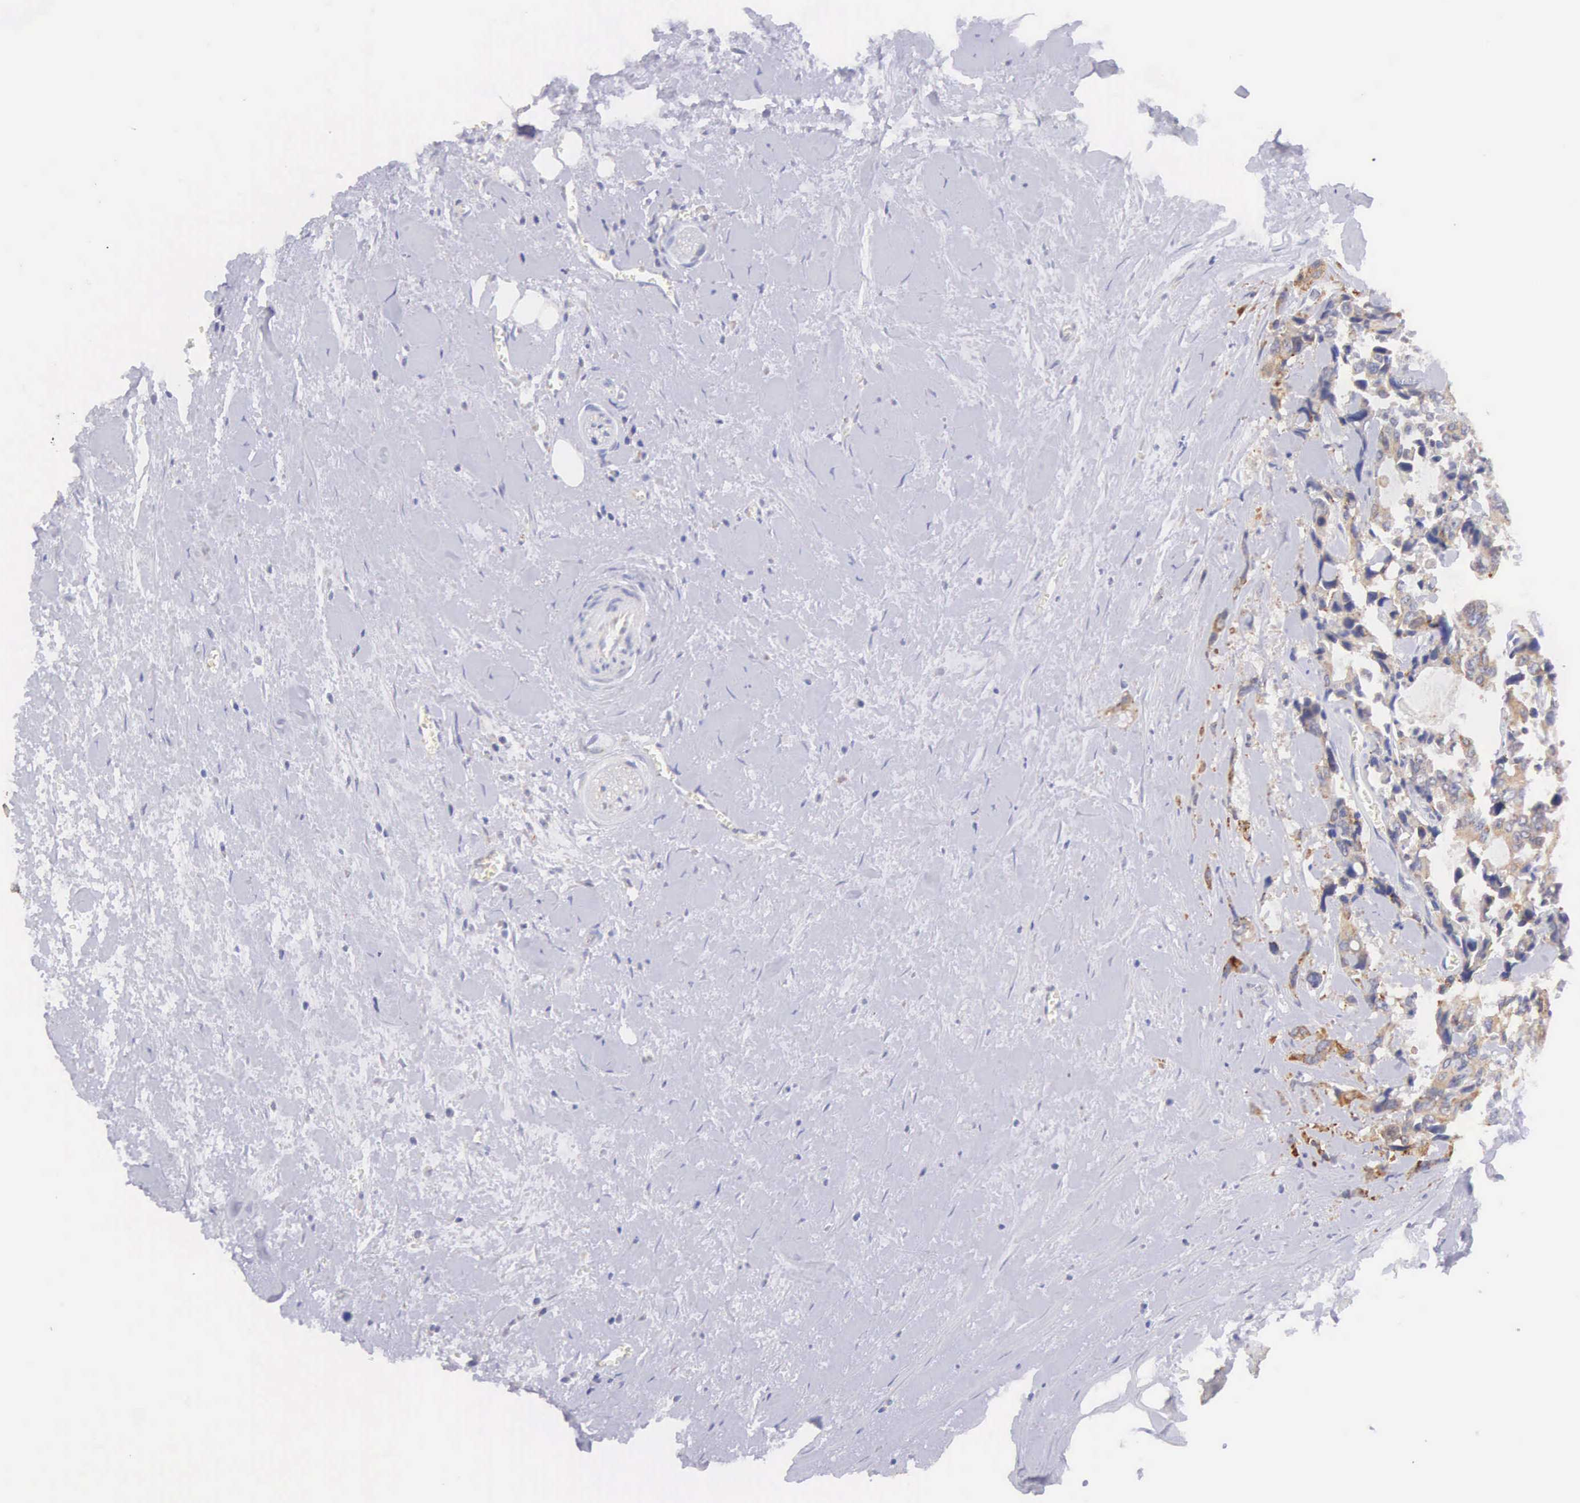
{"staining": {"intensity": "weak", "quantity": ">75%", "location": "cytoplasmic/membranous"}, "tissue": "colorectal cancer", "cell_type": "Tumor cells", "image_type": "cancer", "snomed": [{"axis": "morphology", "description": "Adenocarcinoma, NOS"}, {"axis": "topography", "description": "Rectum"}], "caption": "Immunohistochemical staining of adenocarcinoma (colorectal) displays weak cytoplasmic/membranous protein positivity in approximately >75% of tumor cells. The protein of interest is stained brown, and the nuclei are stained in blue (DAB (3,3'-diaminobenzidine) IHC with brightfield microscopy, high magnification).", "gene": "NSDHL", "patient": {"sex": "male", "age": 76}}